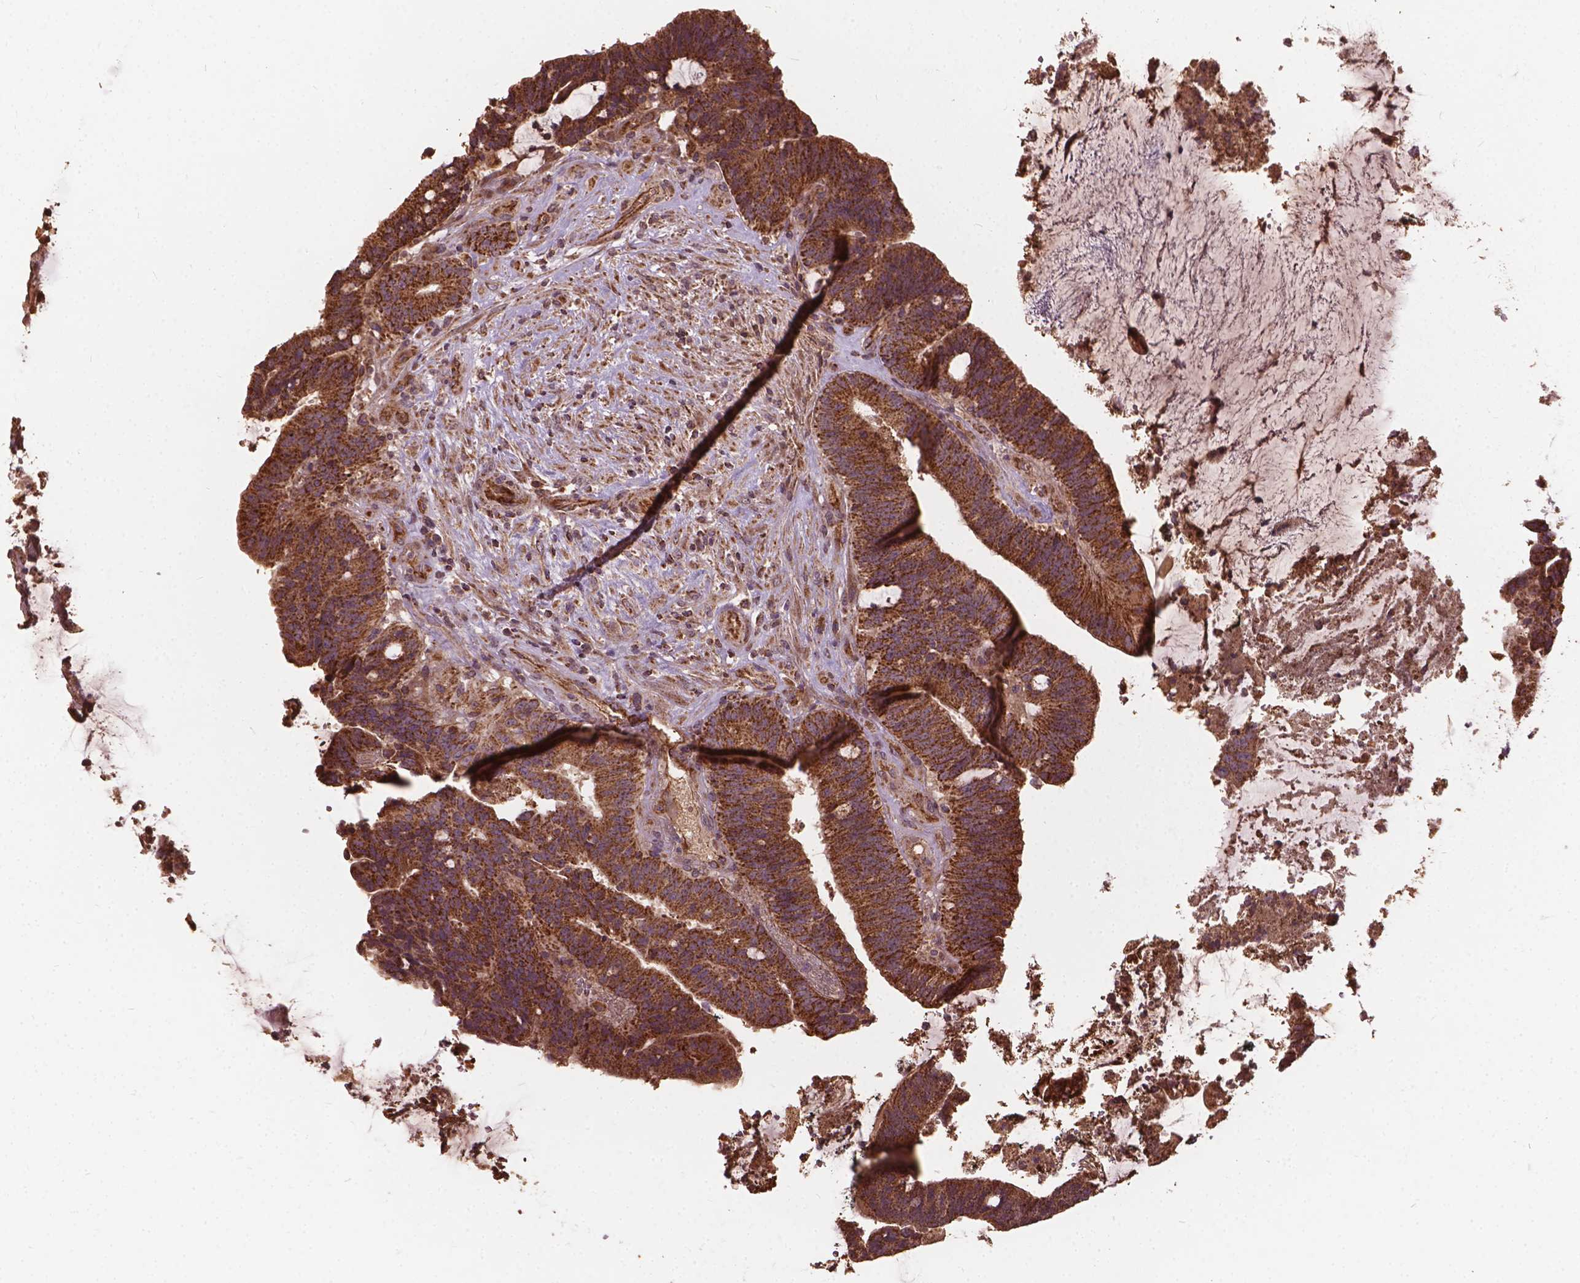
{"staining": {"intensity": "strong", "quantity": ">75%", "location": "cytoplasmic/membranous"}, "tissue": "colorectal cancer", "cell_type": "Tumor cells", "image_type": "cancer", "snomed": [{"axis": "morphology", "description": "Adenocarcinoma, NOS"}, {"axis": "topography", "description": "Colon"}], "caption": "Tumor cells display strong cytoplasmic/membranous positivity in approximately >75% of cells in colorectal adenocarcinoma.", "gene": "UBXN2A", "patient": {"sex": "female", "age": 43}}